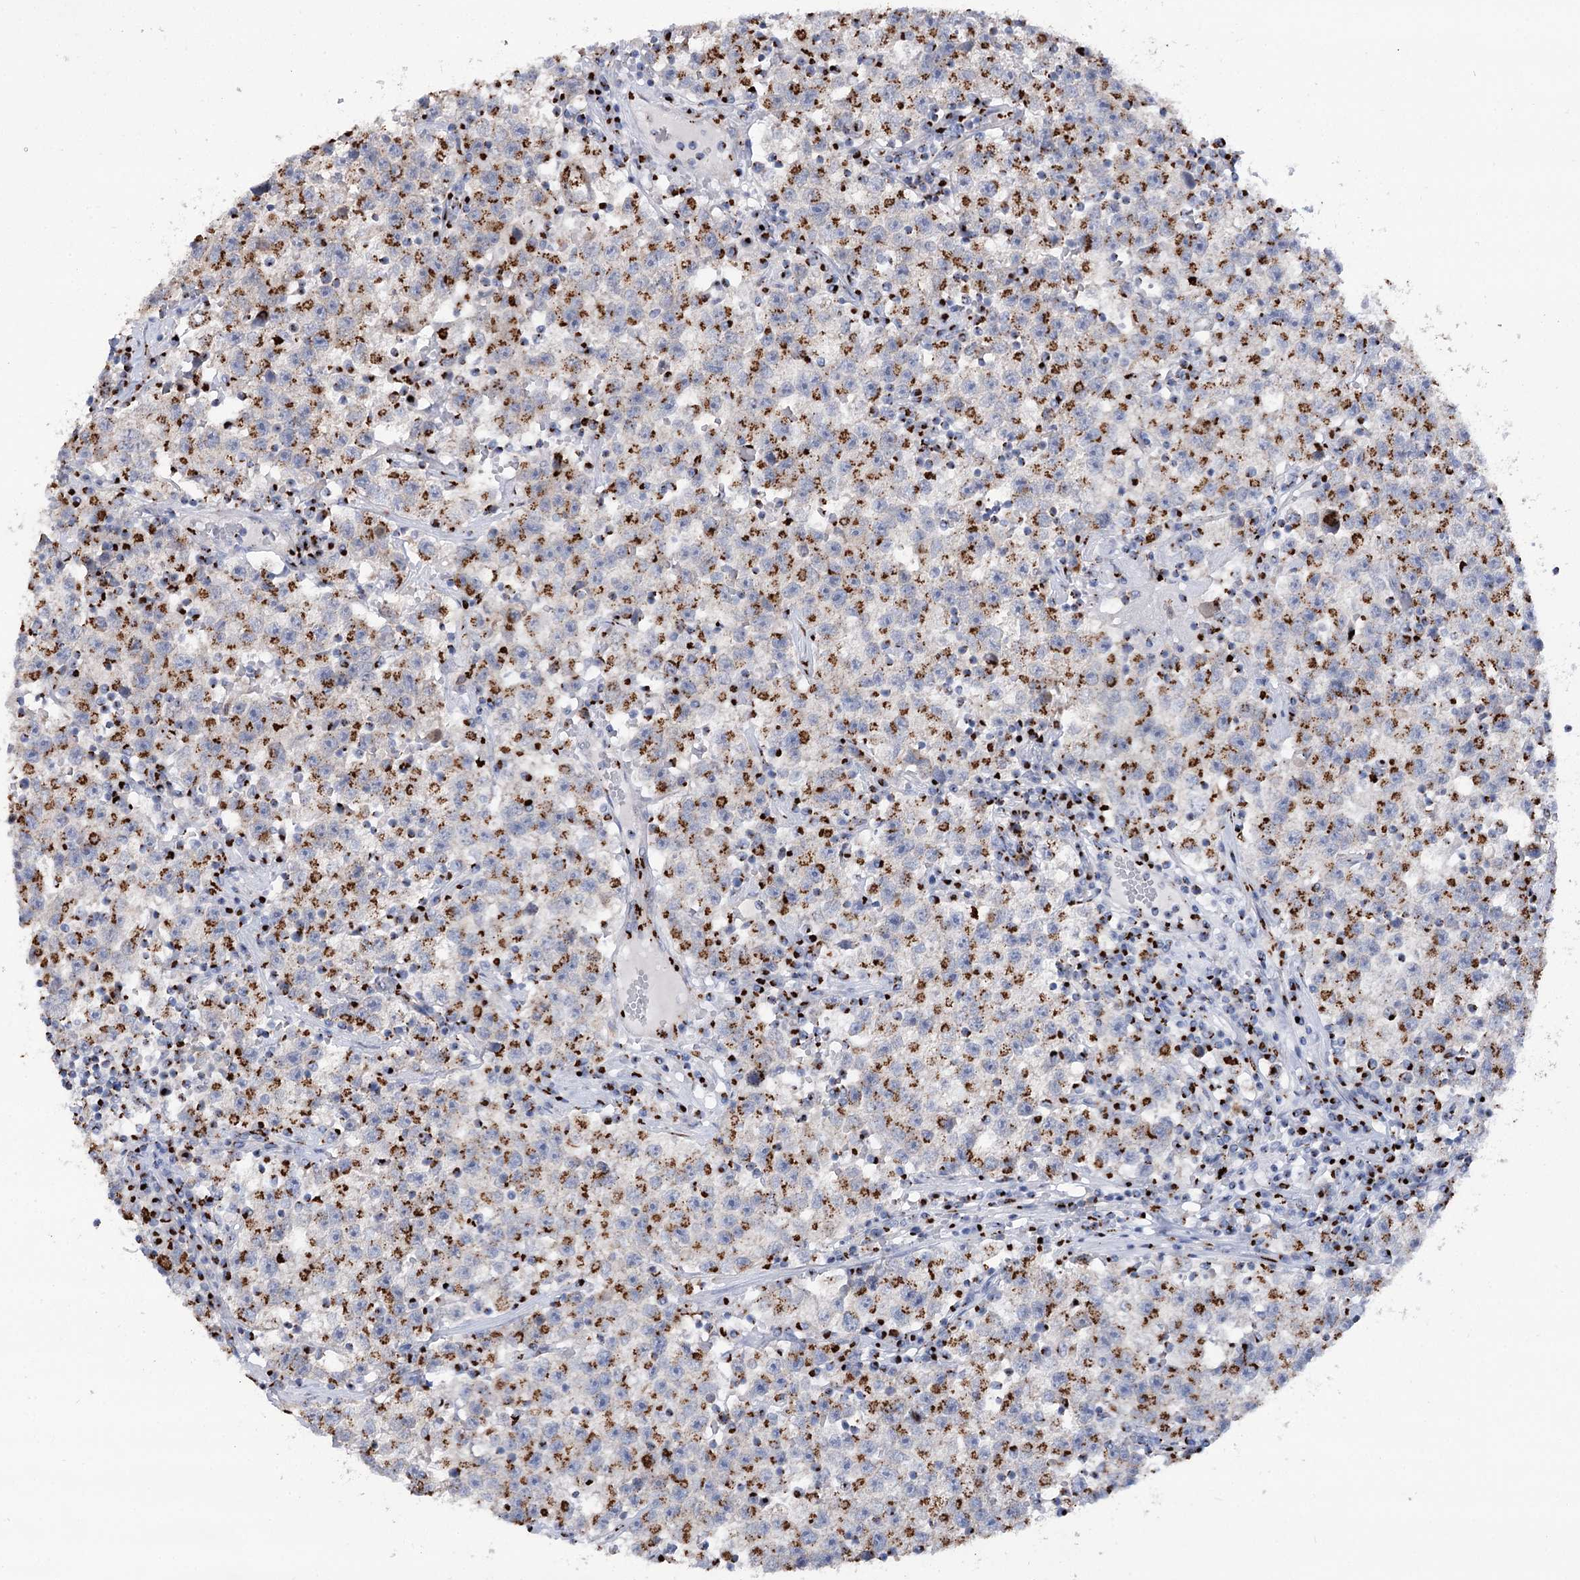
{"staining": {"intensity": "strong", "quantity": "25%-75%", "location": "cytoplasmic/membranous"}, "tissue": "testis cancer", "cell_type": "Tumor cells", "image_type": "cancer", "snomed": [{"axis": "morphology", "description": "Seminoma, NOS"}, {"axis": "topography", "description": "Testis"}], "caption": "The histopathology image displays immunohistochemical staining of testis cancer. There is strong cytoplasmic/membranous expression is identified in approximately 25%-75% of tumor cells.", "gene": "TMEM165", "patient": {"sex": "male", "age": 22}}